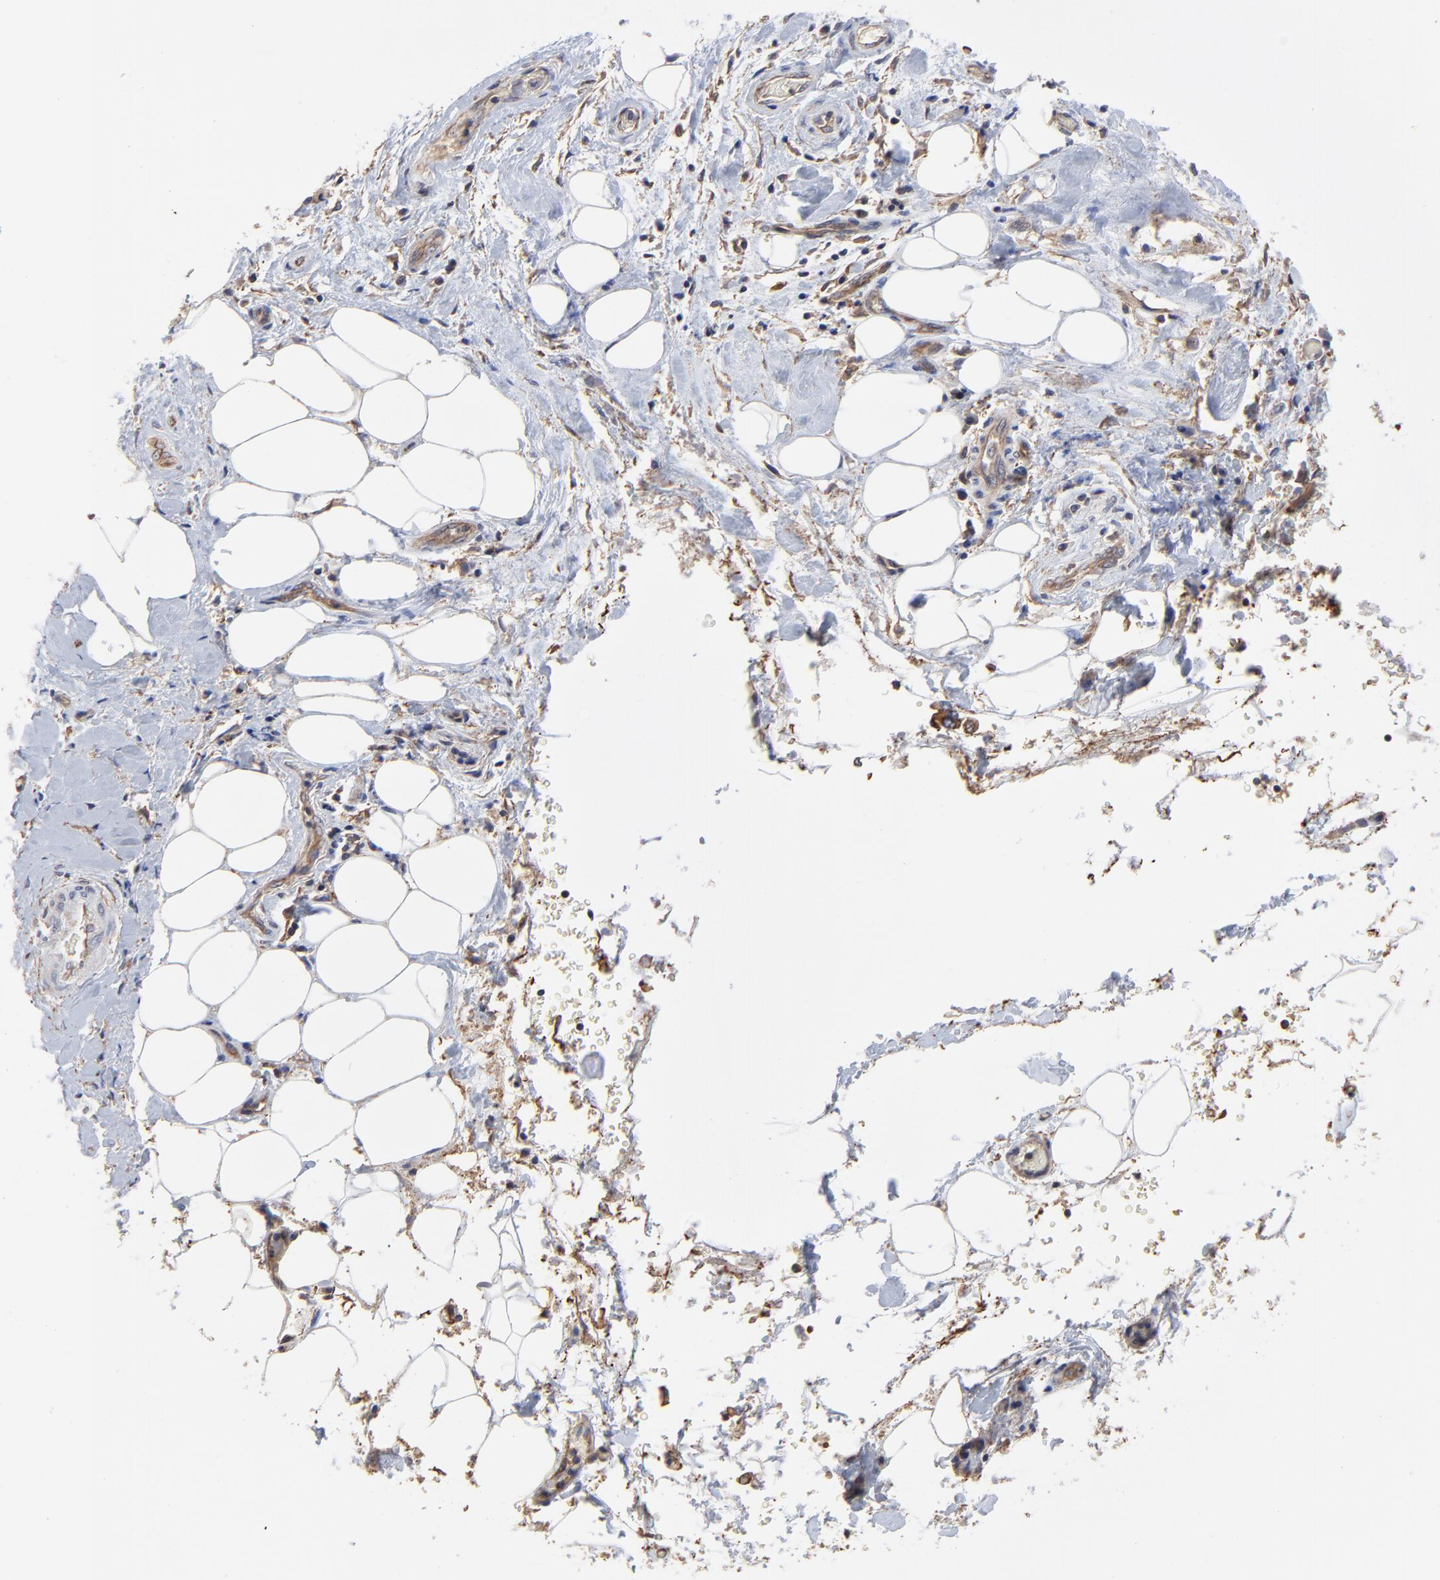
{"staining": {"intensity": "moderate", "quantity": "25%-75%", "location": "cytoplasmic/membranous"}, "tissue": "liver cancer", "cell_type": "Tumor cells", "image_type": "cancer", "snomed": [{"axis": "morphology", "description": "Cholangiocarcinoma"}, {"axis": "topography", "description": "Liver"}], "caption": "This histopathology image demonstrates immunohistochemistry staining of liver cancer (cholangiocarcinoma), with medium moderate cytoplasmic/membranous positivity in approximately 25%-75% of tumor cells.", "gene": "ARMT1", "patient": {"sex": "male", "age": 58}}